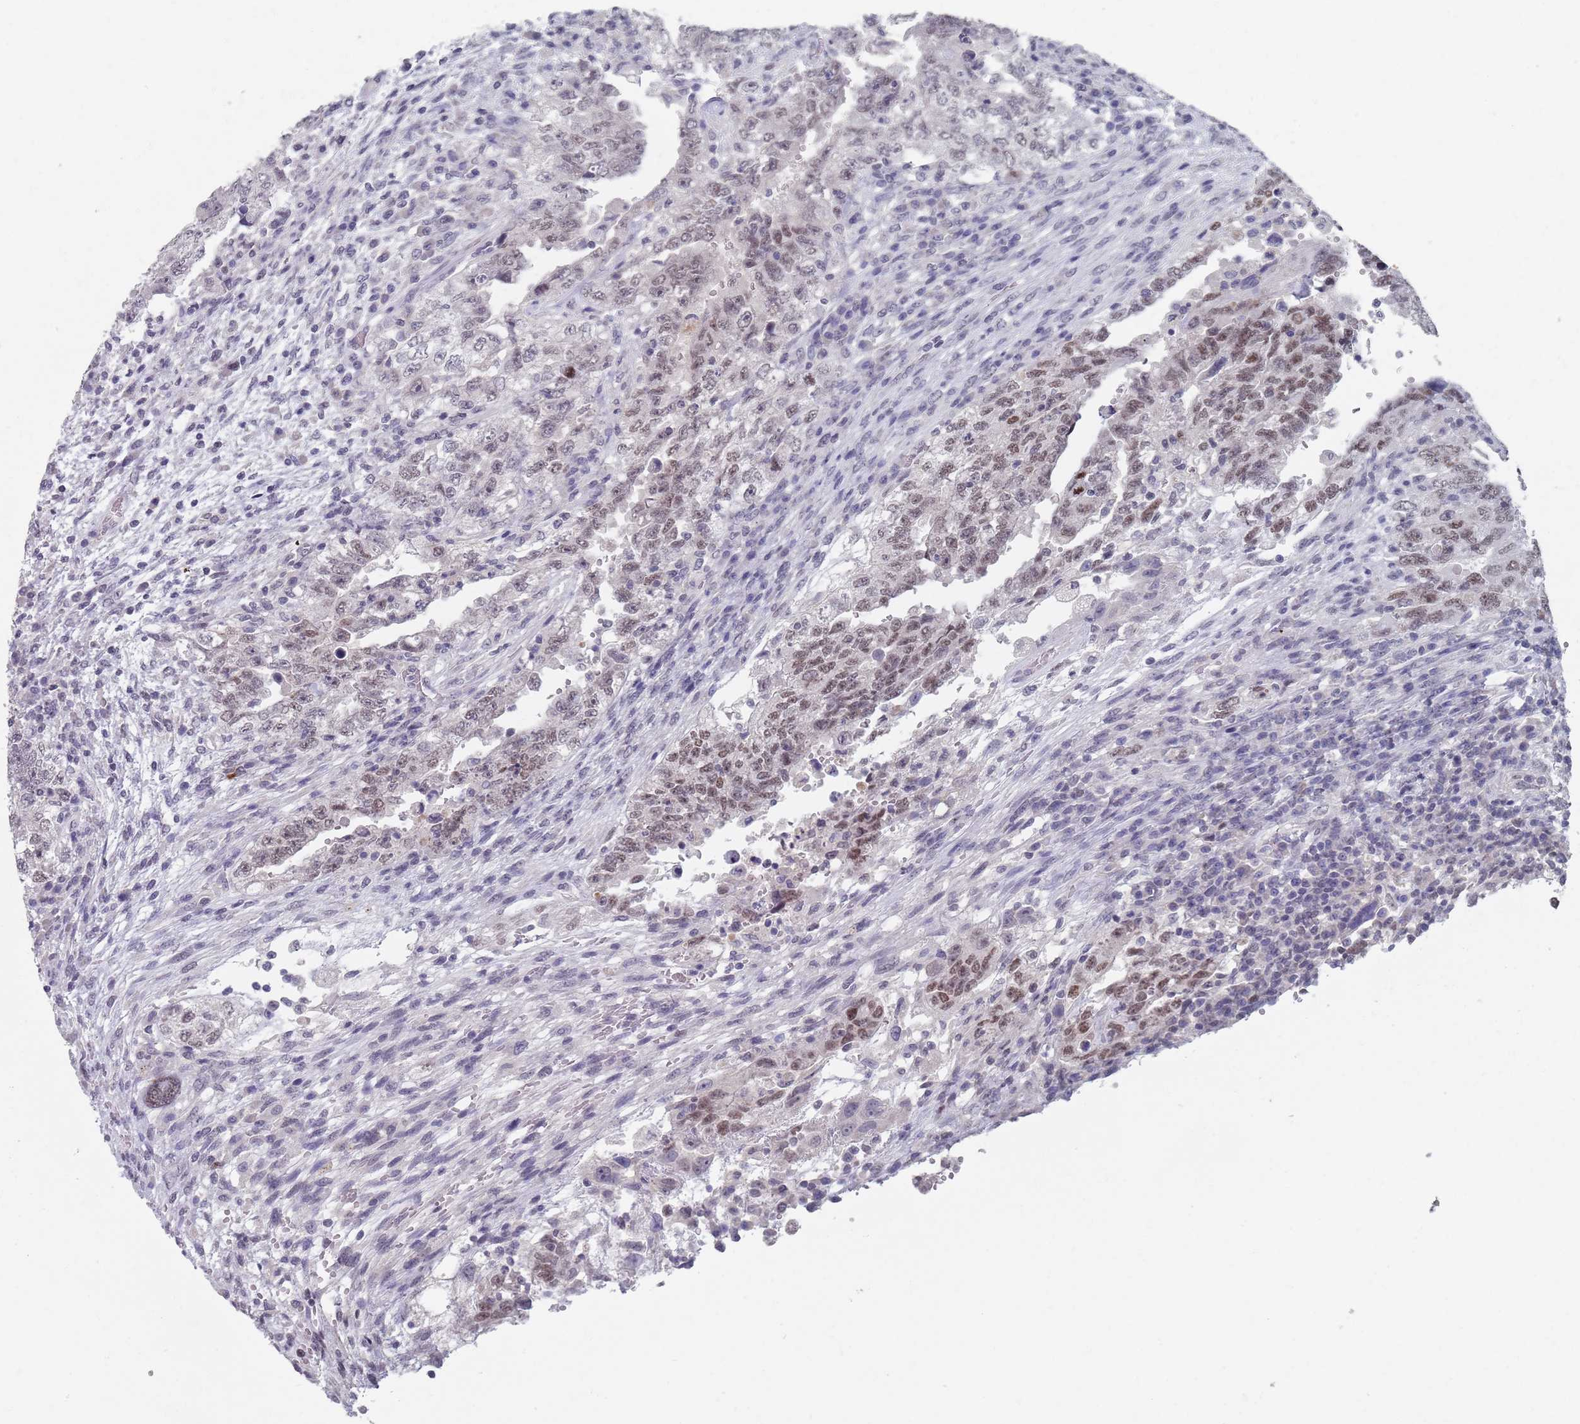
{"staining": {"intensity": "moderate", "quantity": "<25%", "location": "nuclear"}, "tissue": "testis cancer", "cell_type": "Tumor cells", "image_type": "cancer", "snomed": [{"axis": "morphology", "description": "Carcinoma, Embryonal, NOS"}, {"axis": "topography", "description": "Testis"}], "caption": "Protein positivity by IHC shows moderate nuclear expression in approximately <25% of tumor cells in testis cancer.", "gene": "SAMD1", "patient": {"sex": "male", "age": 26}}